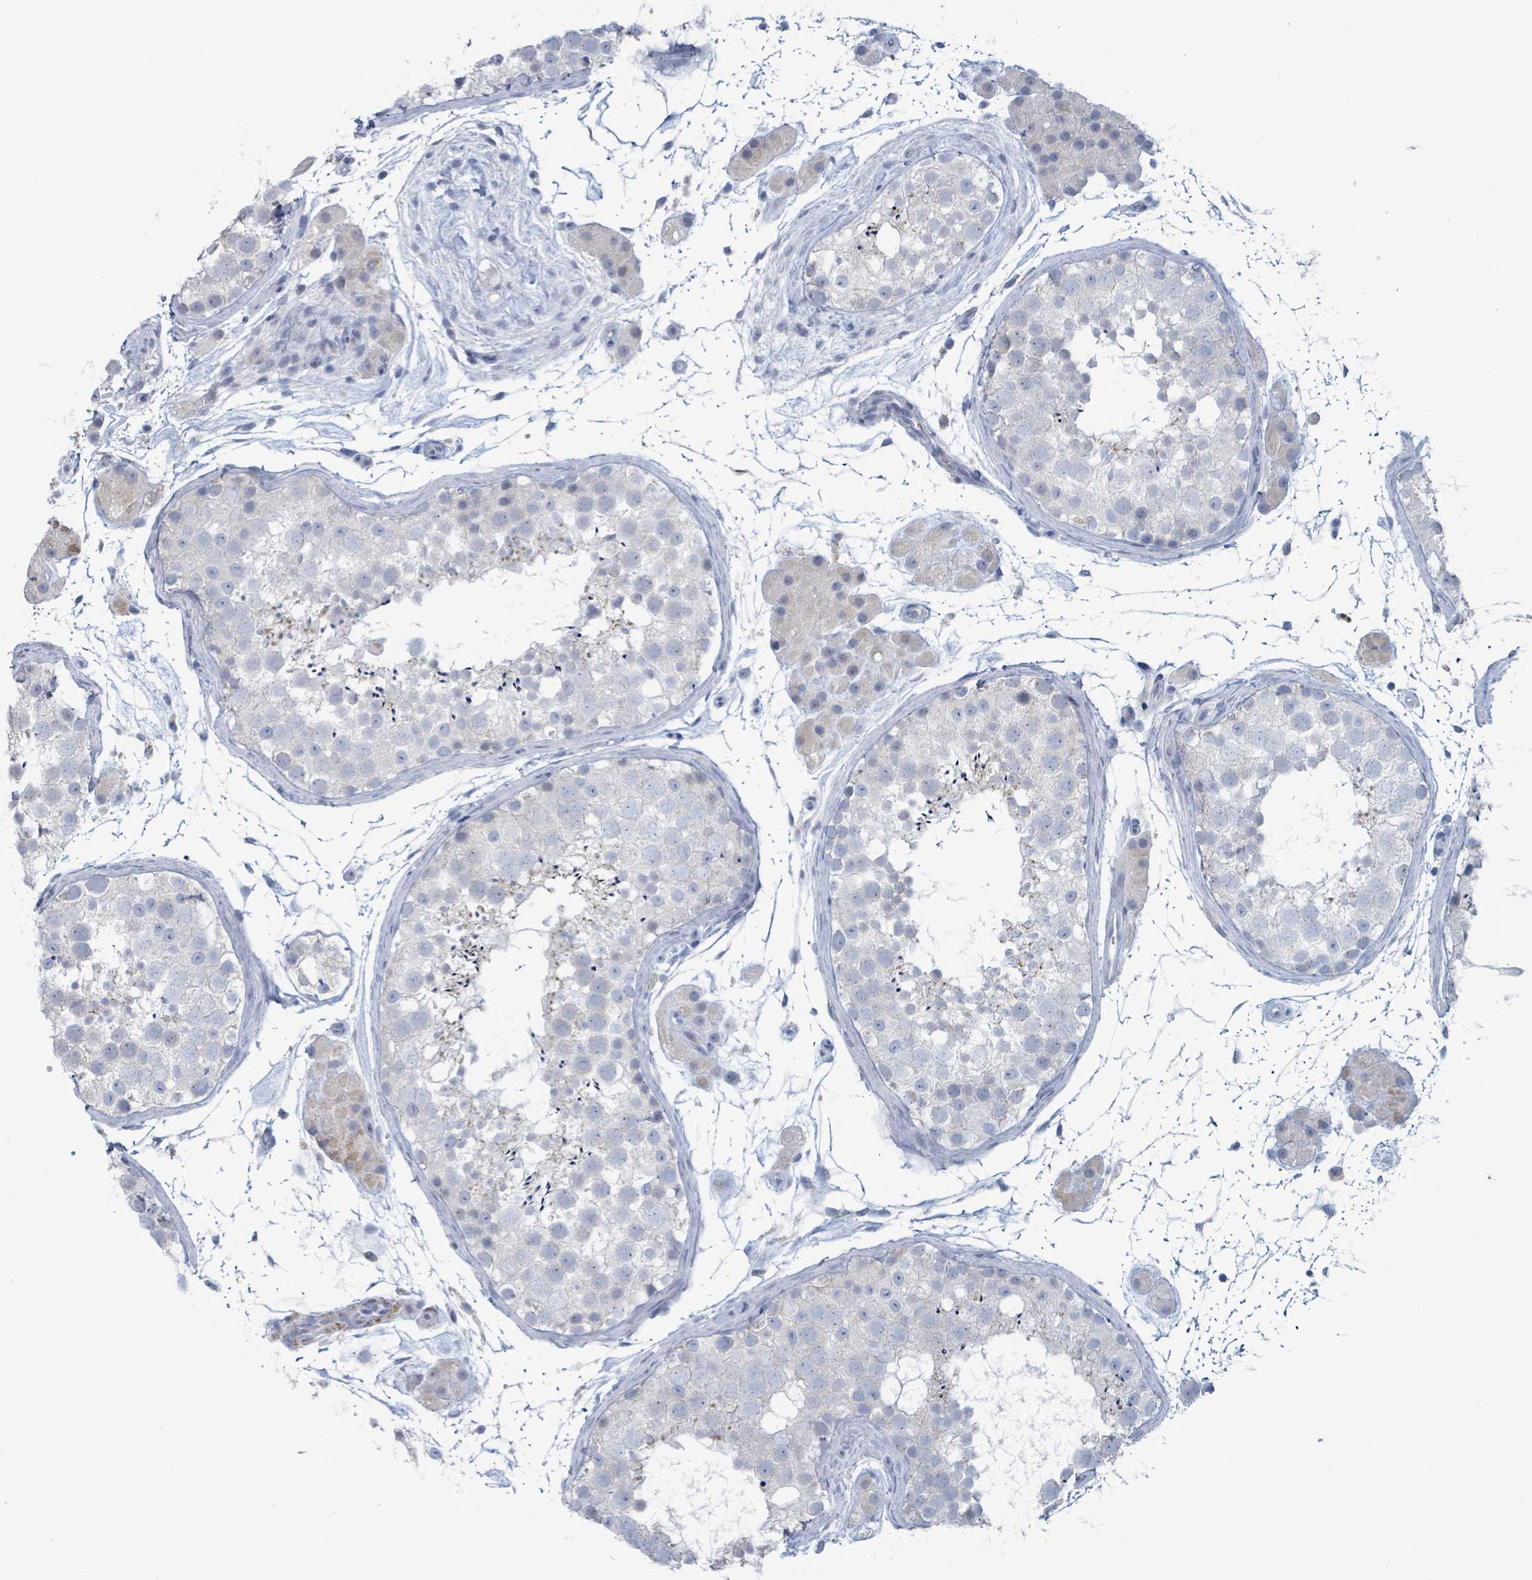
{"staining": {"intensity": "negative", "quantity": "none", "location": "none"}, "tissue": "testis", "cell_type": "Cells in seminiferous ducts", "image_type": "normal", "snomed": [{"axis": "morphology", "description": "Normal tissue, NOS"}, {"axis": "topography", "description": "Testis"}], "caption": "Histopathology image shows no protein staining in cells in seminiferous ducts of normal testis.", "gene": "AKR1C4", "patient": {"sex": "male", "age": 41}}